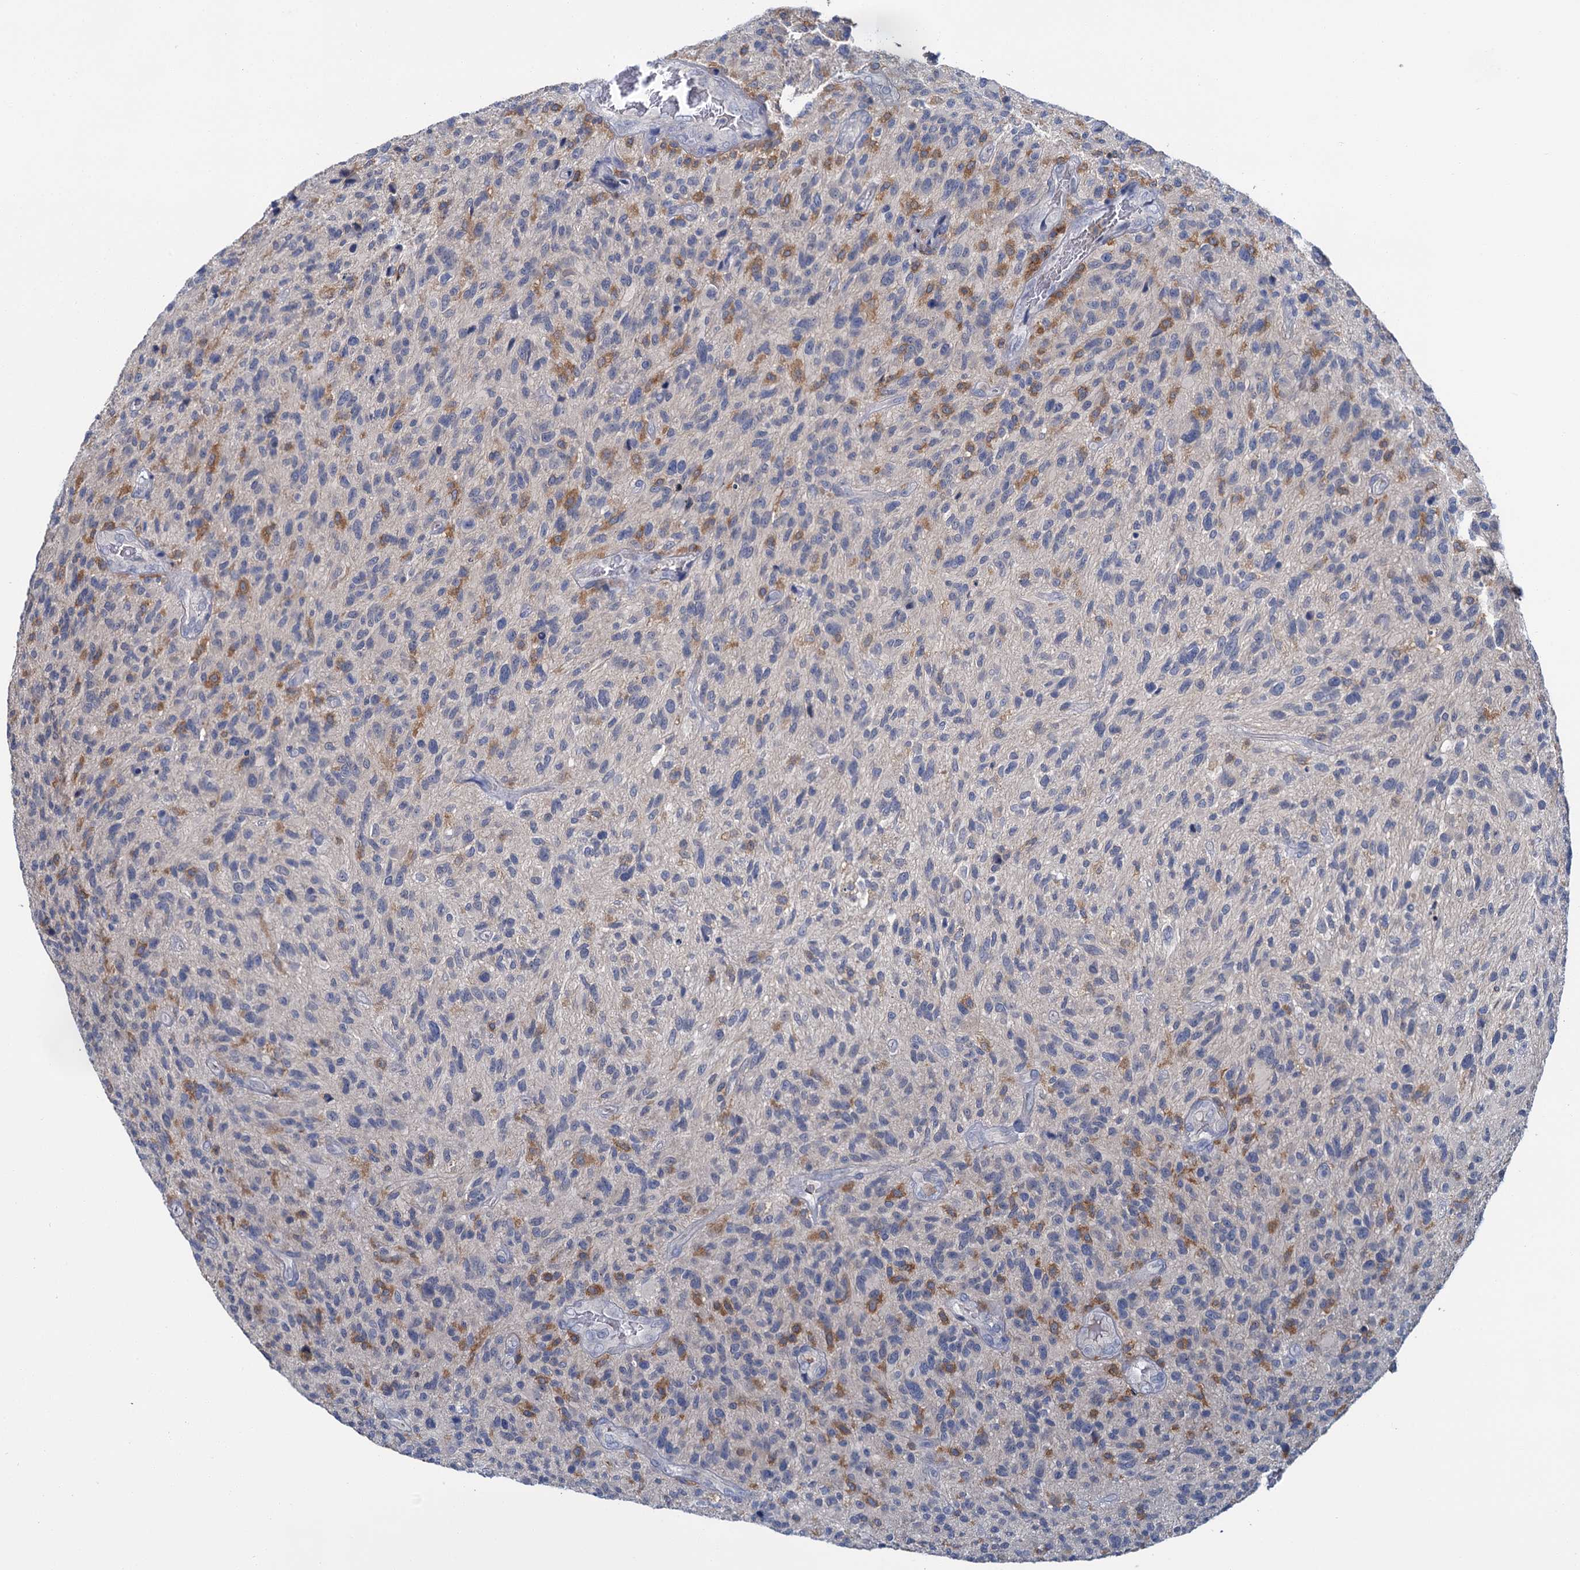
{"staining": {"intensity": "negative", "quantity": "none", "location": "none"}, "tissue": "glioma", "cell_type": "Tumor cells", "image_type": "cancer", "snomed": [{"axis": "morphology", "description": "Glioma, malignant, High grade"}, {"axis": "topography", "description": "Brain"}], "caption": "A photomicrograph of malignant glioma (high-grade) stained for a protein demonstrates no brown staining in tumor cells.", "gene": "FGFR2", "patient": {"sex": "male", "age": 47}}